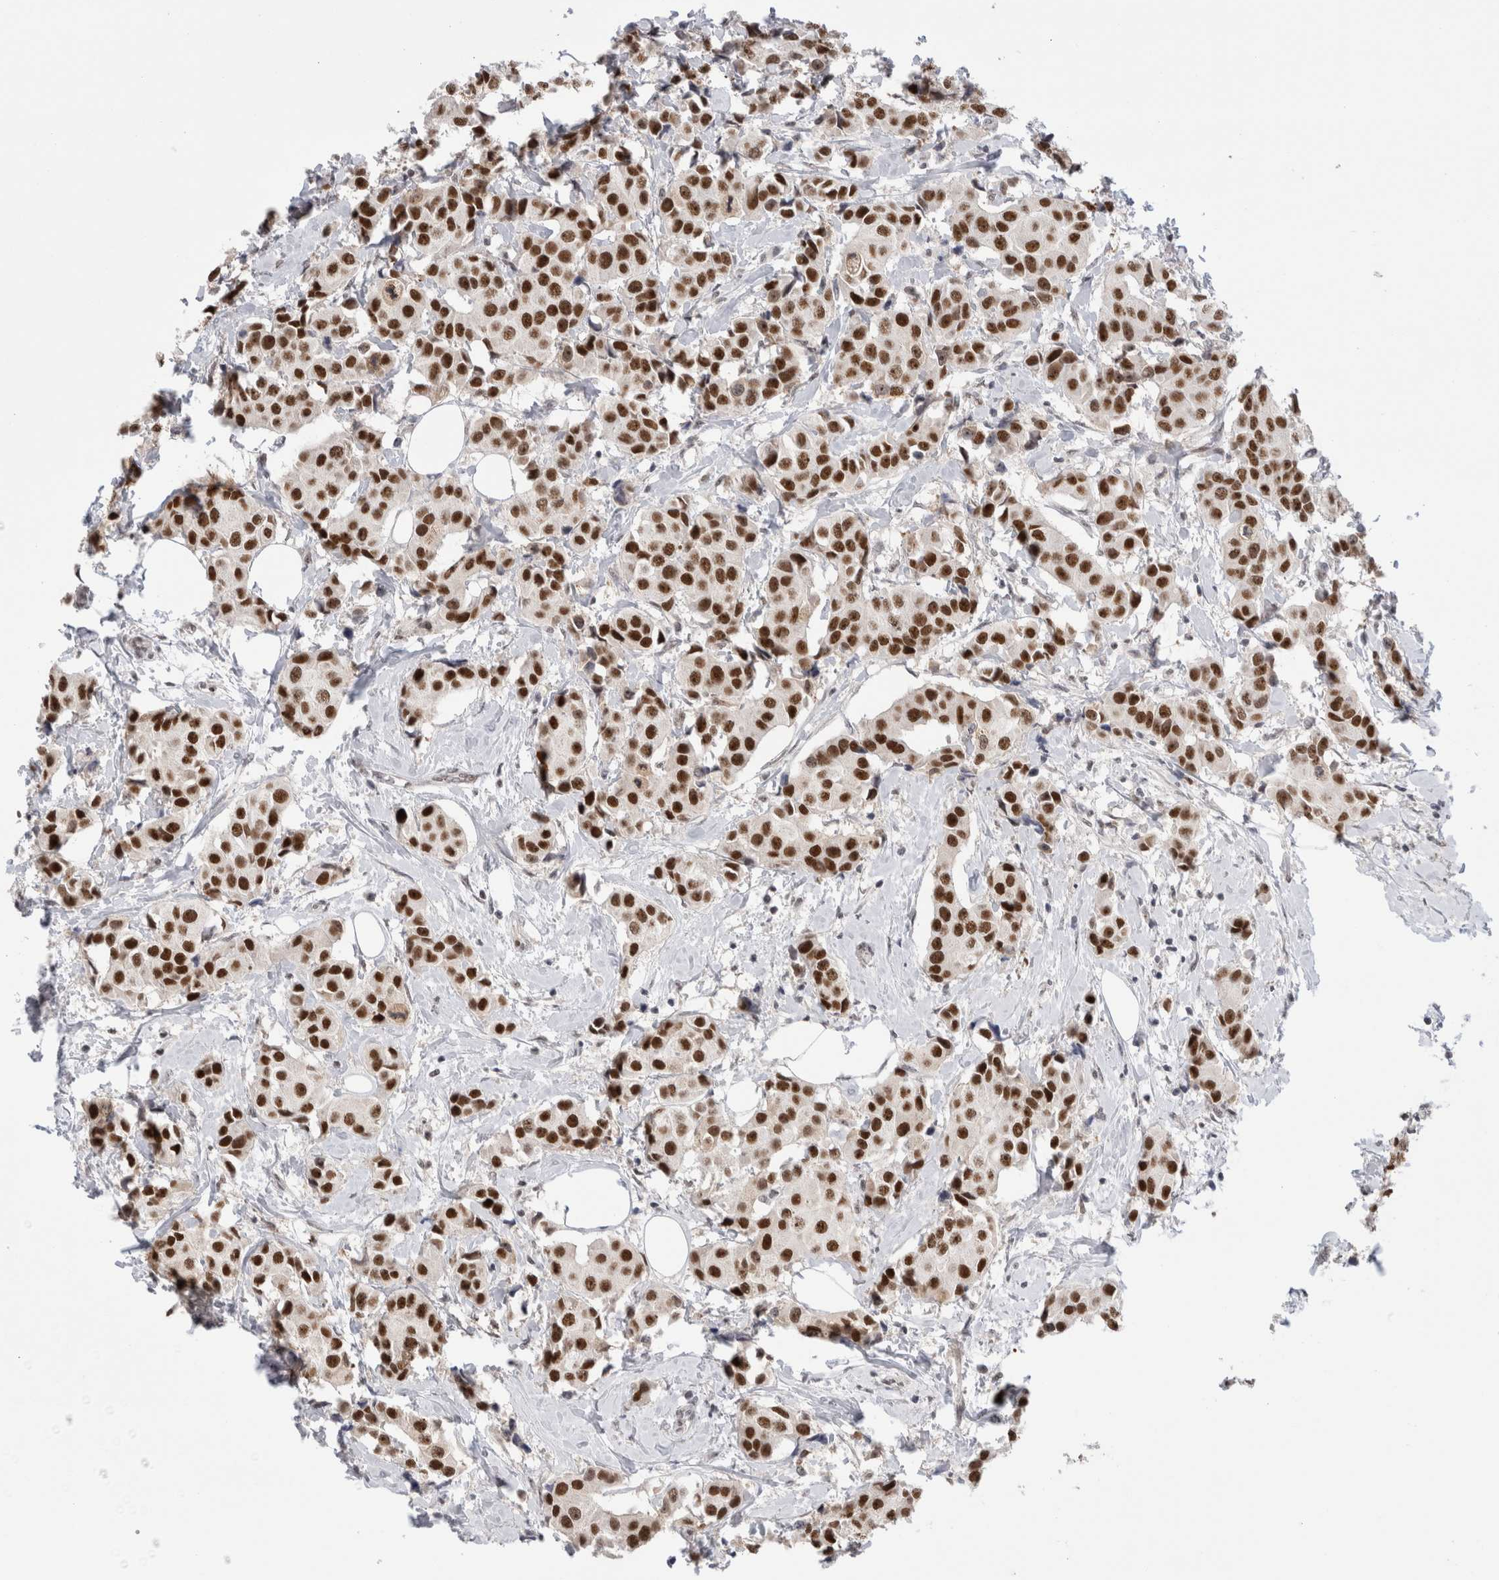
{"staining": {"intensity": "strong", "quantity": ">75%", "location": "nuclear"}, "tissue": "breast cancer", "cell_type": "Tumor cells", "image_type": "cancer", "snomed": [{"axis": "morphology", "description": "Normal tissue, NOS"}, {"axis": "morphology", "description": "Duct carcinoma"}, {"axis": "topography", "description": "Breast"}], "caption": "Immunohistochemical staining of human breast intraductal carcinoma reveals strong nuclear protein expression in approximately >75% of tumor cells. (brown staining indicates protein expression, while blue staining denotes nuclei).", "gene": "ZNF24", "patient": {"sex": "female", "age": 39}}